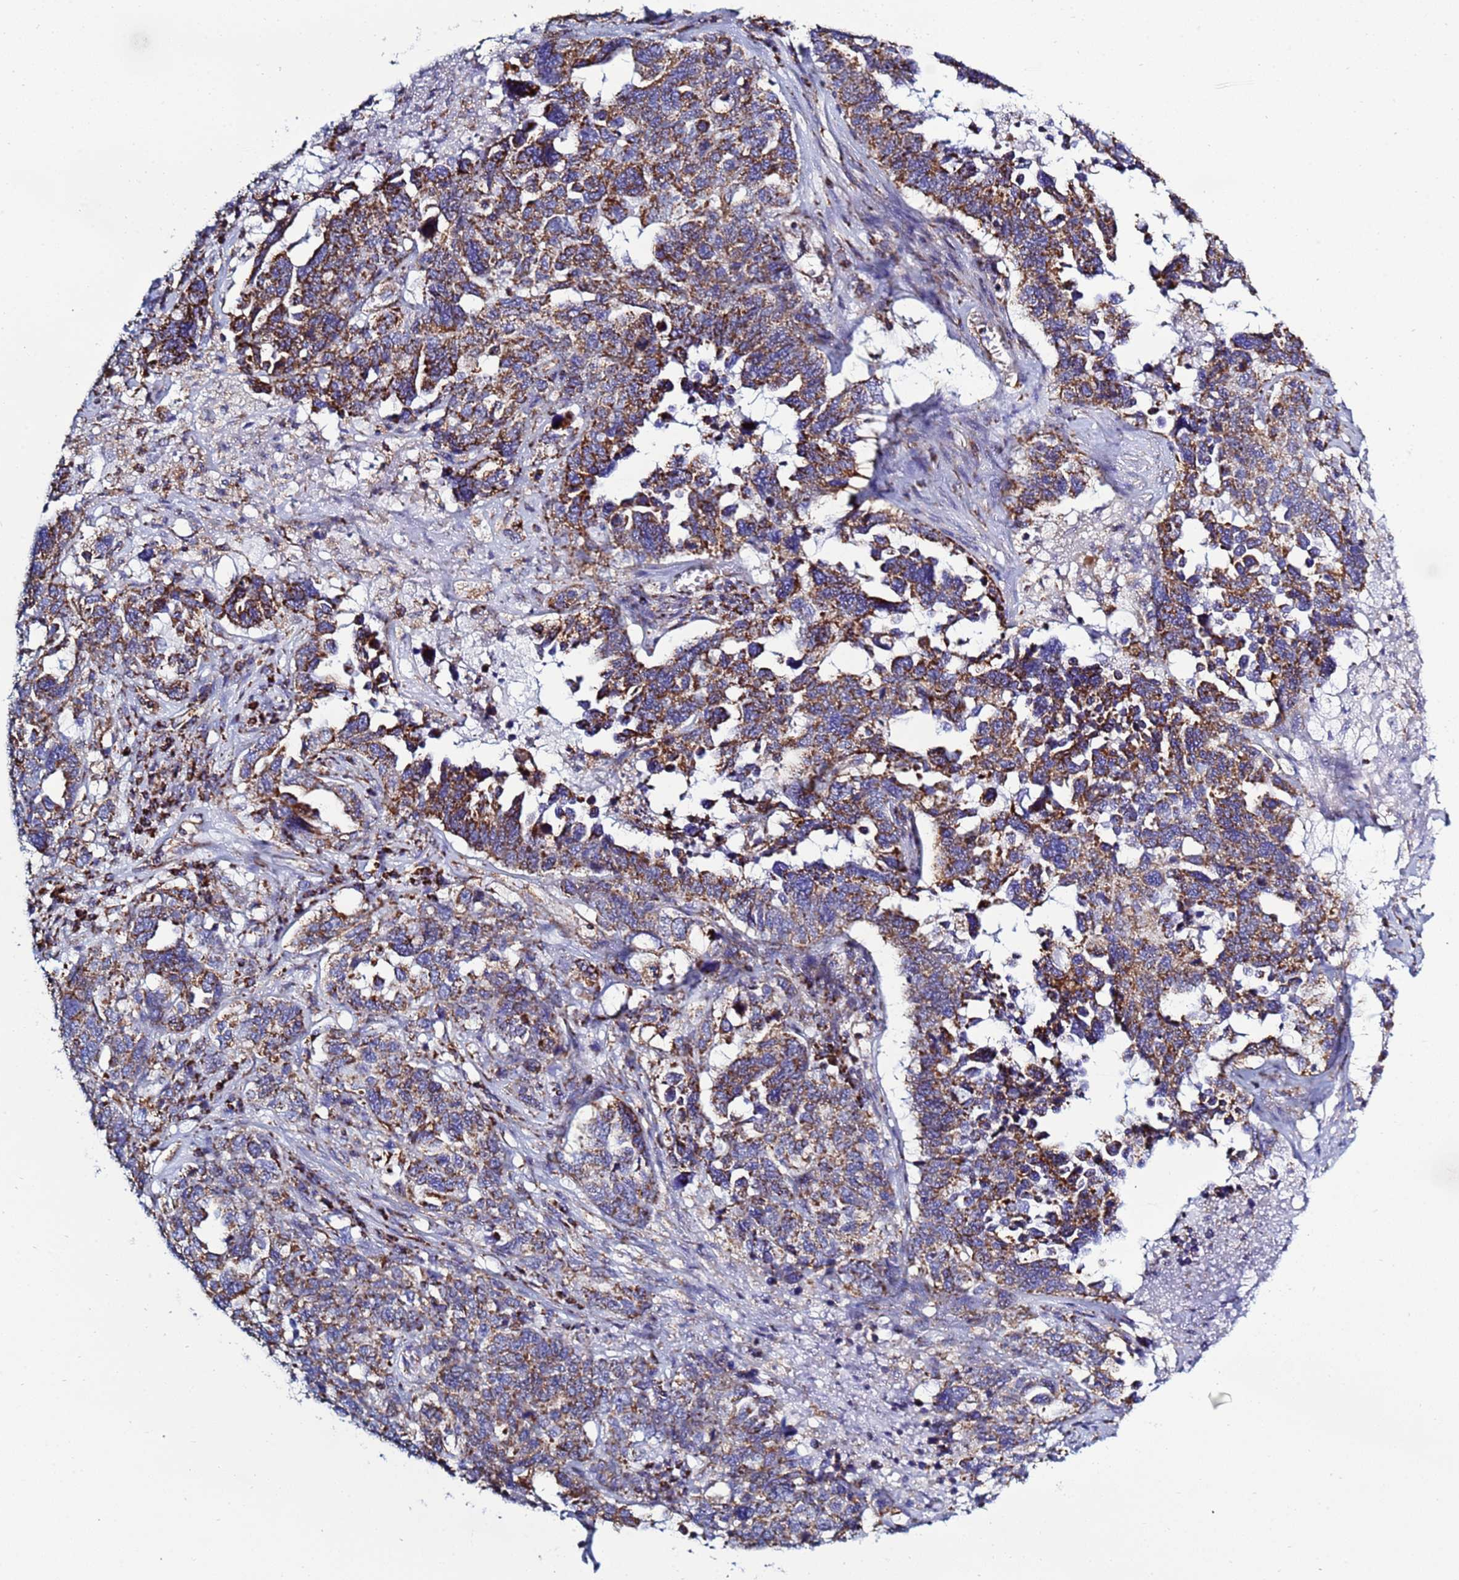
{"staining": {"intensity": "strong", "quantity": ">75%", "location": "cytoplasmic/membranous"}, "tissue": "ovarian cancer", "cell_type": "Tumor cells", "image_type": "cancer", "snomed": [{"axis": "morphology", "description": "Carcinoma, endometroid"}, {"axis": "topography", "description": "Ovary"}], "caption": "Human ovarian endometroid carcinoma stained with a protein marker exhibits strong staining in tumor cells.", "gene": "COQ4", "patient": {"sex": "female", "age": 62}}